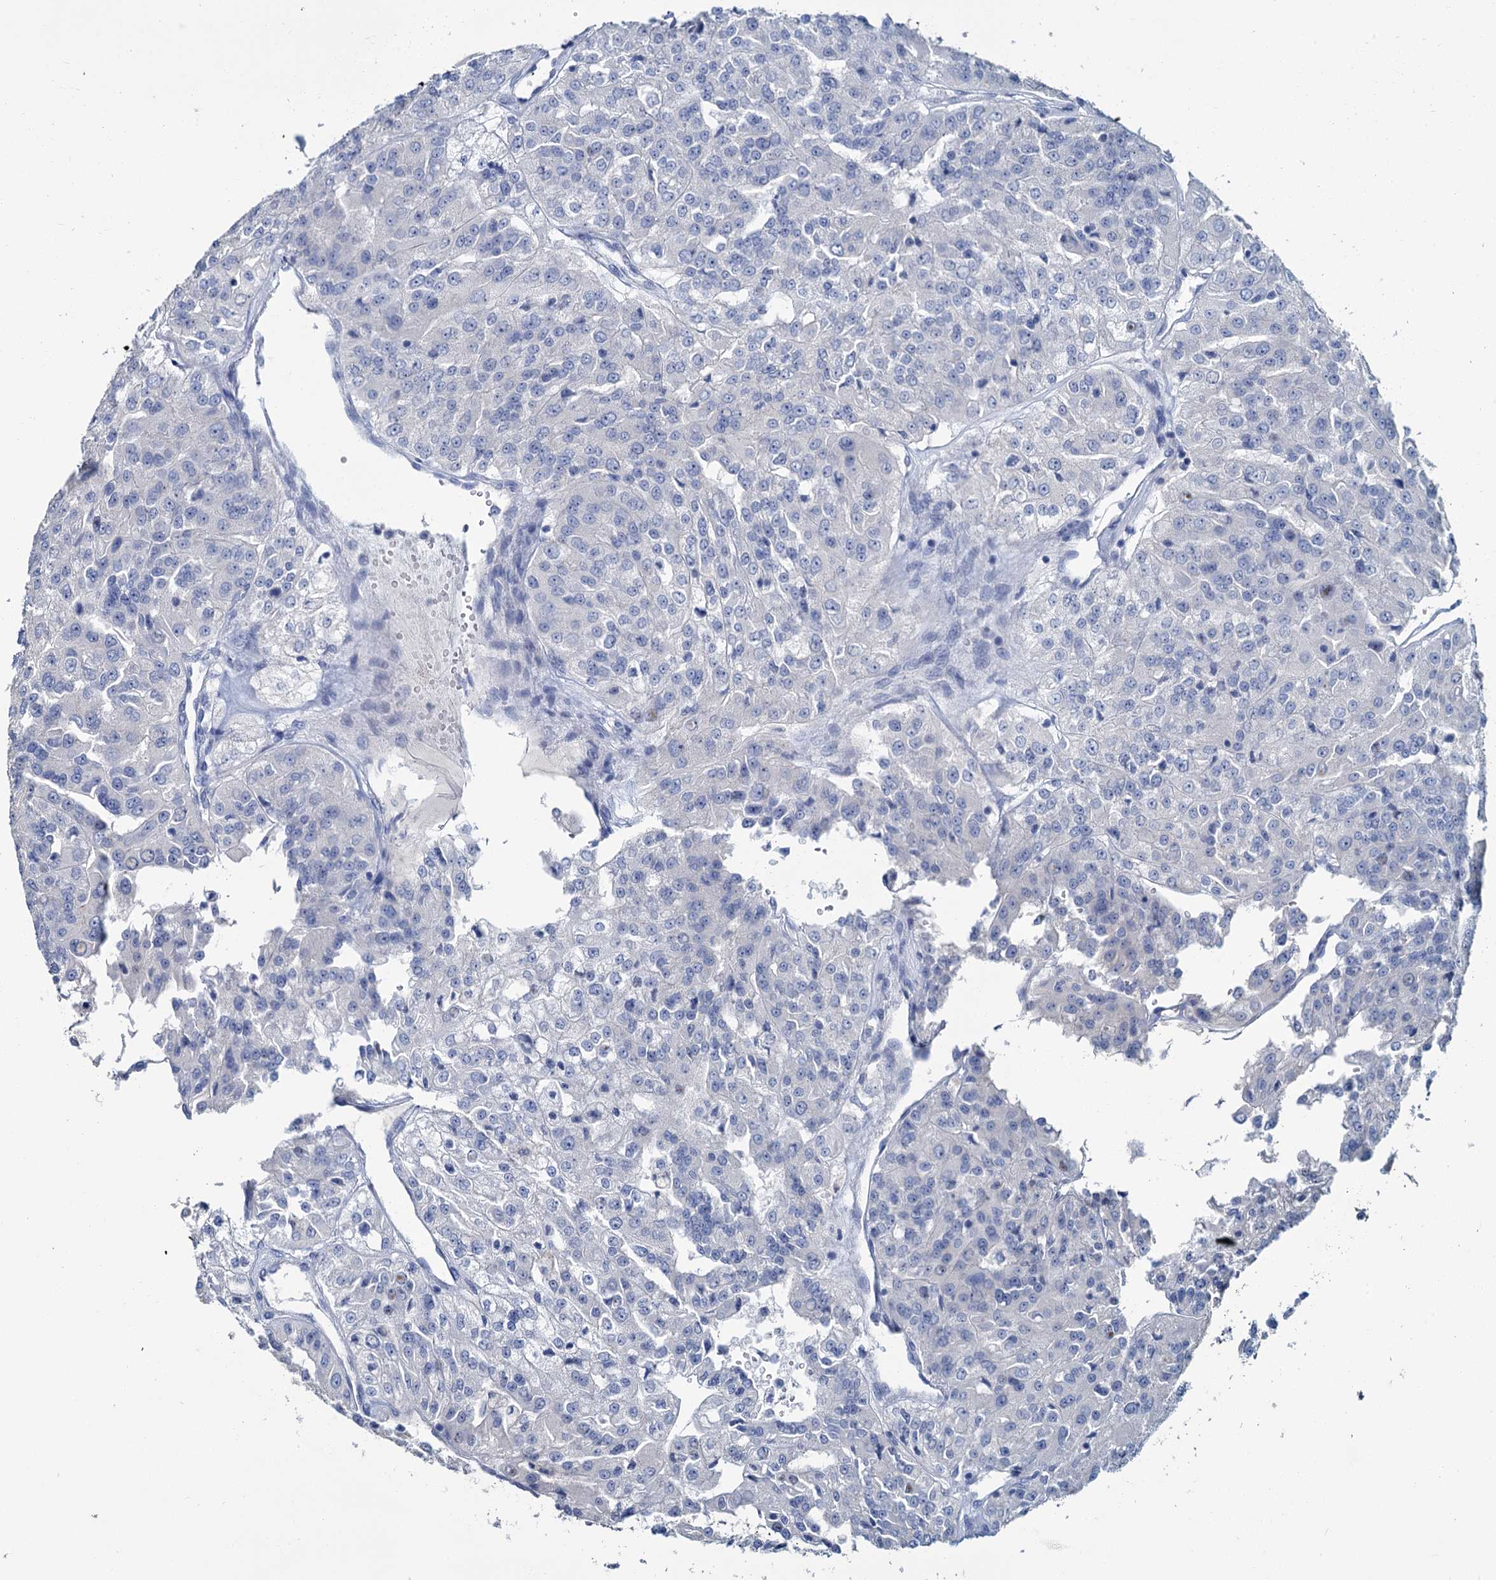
{"staining": {"intensity": "negative", "quantity": "none", "location": "none"}, "tissue": "renal cancer", "cell_type": "Tumor cells", "image_type": "cancer", "snomed": [{"axis": "morphology", "description": "Adenocarcinoma, NOS"}, {"axis": "topography", "description": "Kidney"}], "caption": "A photomicrograph of renal cancer (adenocarcinoma) stained for a protein shows no brown staining in tumor cells.", "gene": "SNCB", "patient": {"sex": "female", "age": 63}}